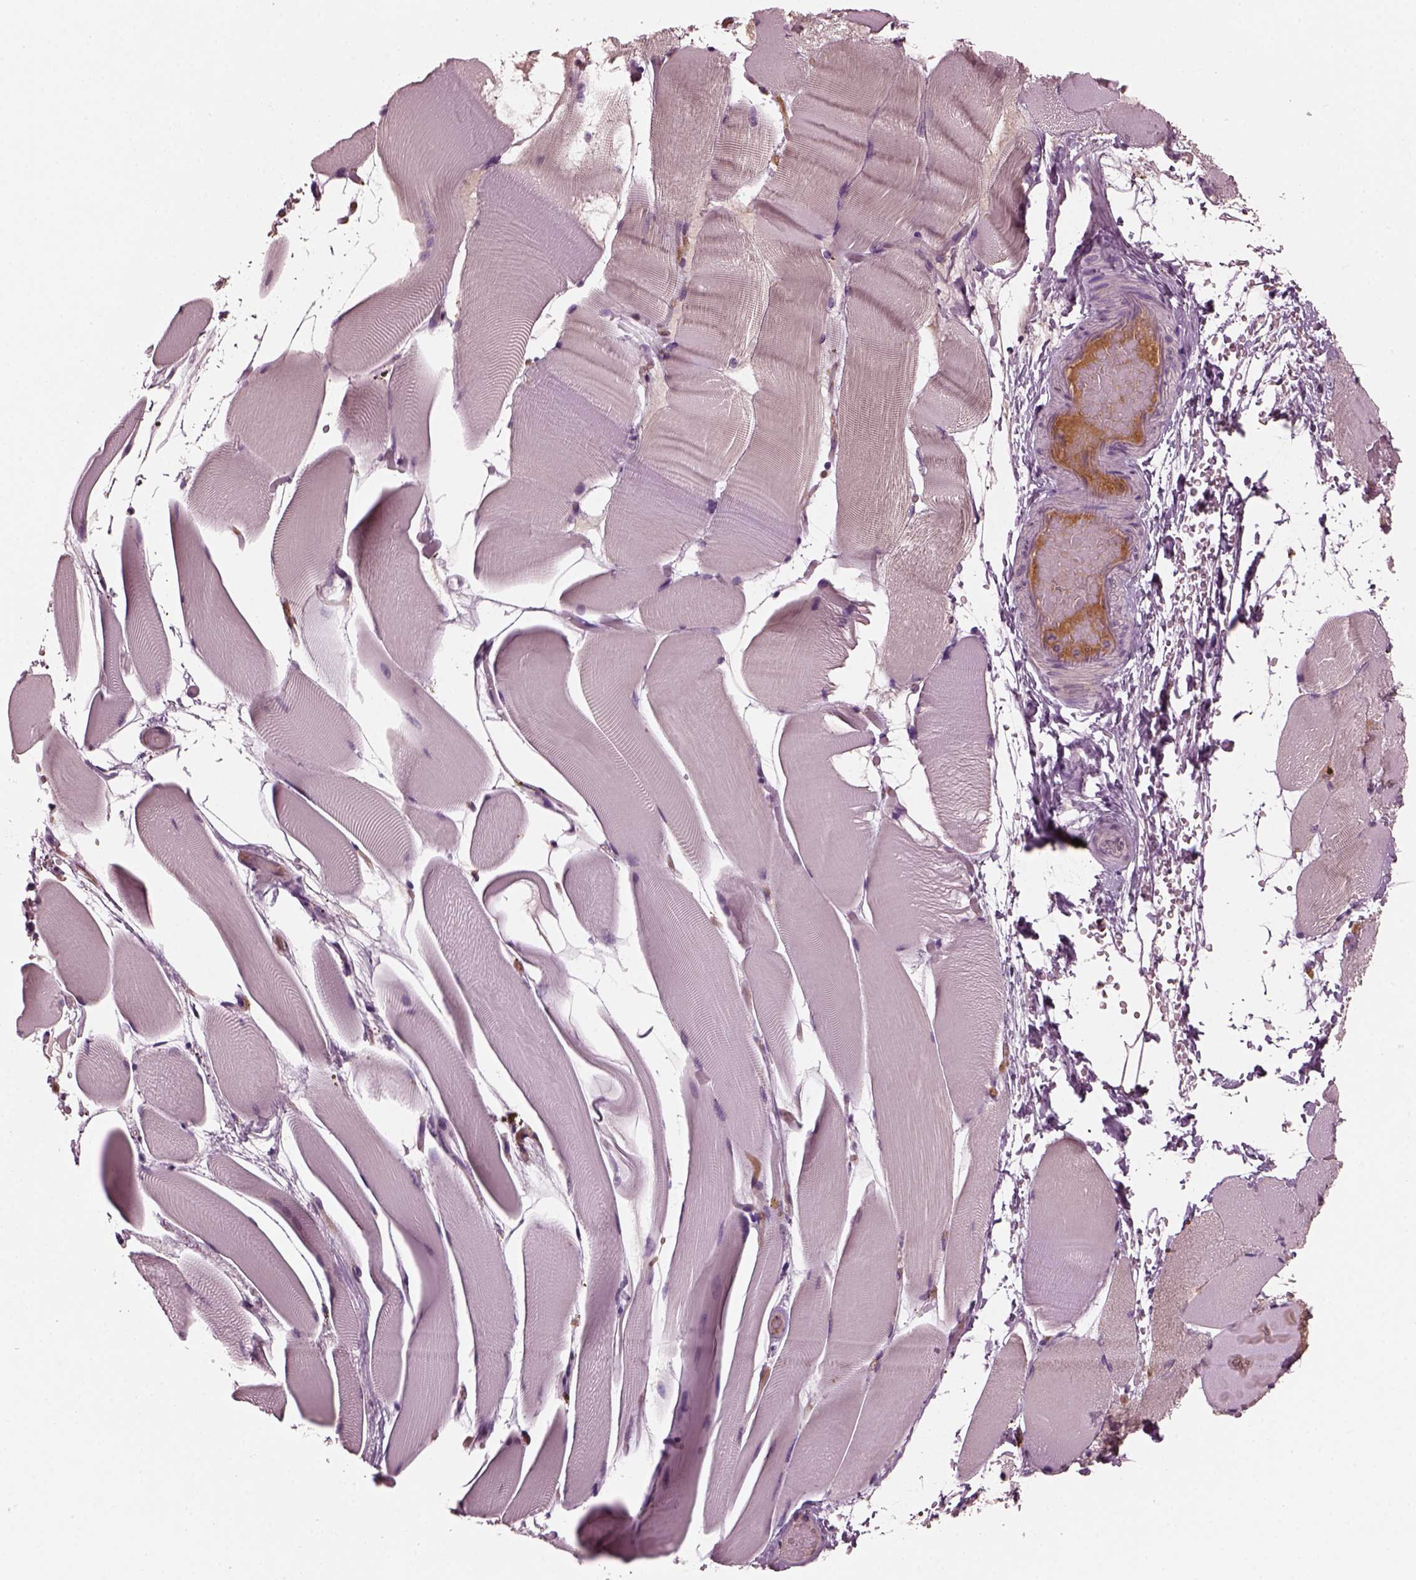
{"staining": {"intensity": "negative", "quantity": "none", "location": "none"}, "tissue": "skeletal muscle", "cell_type": "Myocytes", "image_type": "normal", "snomed": [{"axis": "morphology", "description": "Normal tissue, NOS"}, {"axis": "topography", "description": "Skeletal muscle"}], "caption": "The image demonstrates no significant positivity in myocytes of skeletal muscle.", "gene": "PORCN", "patient": {"sex": "female", "age": 37}}